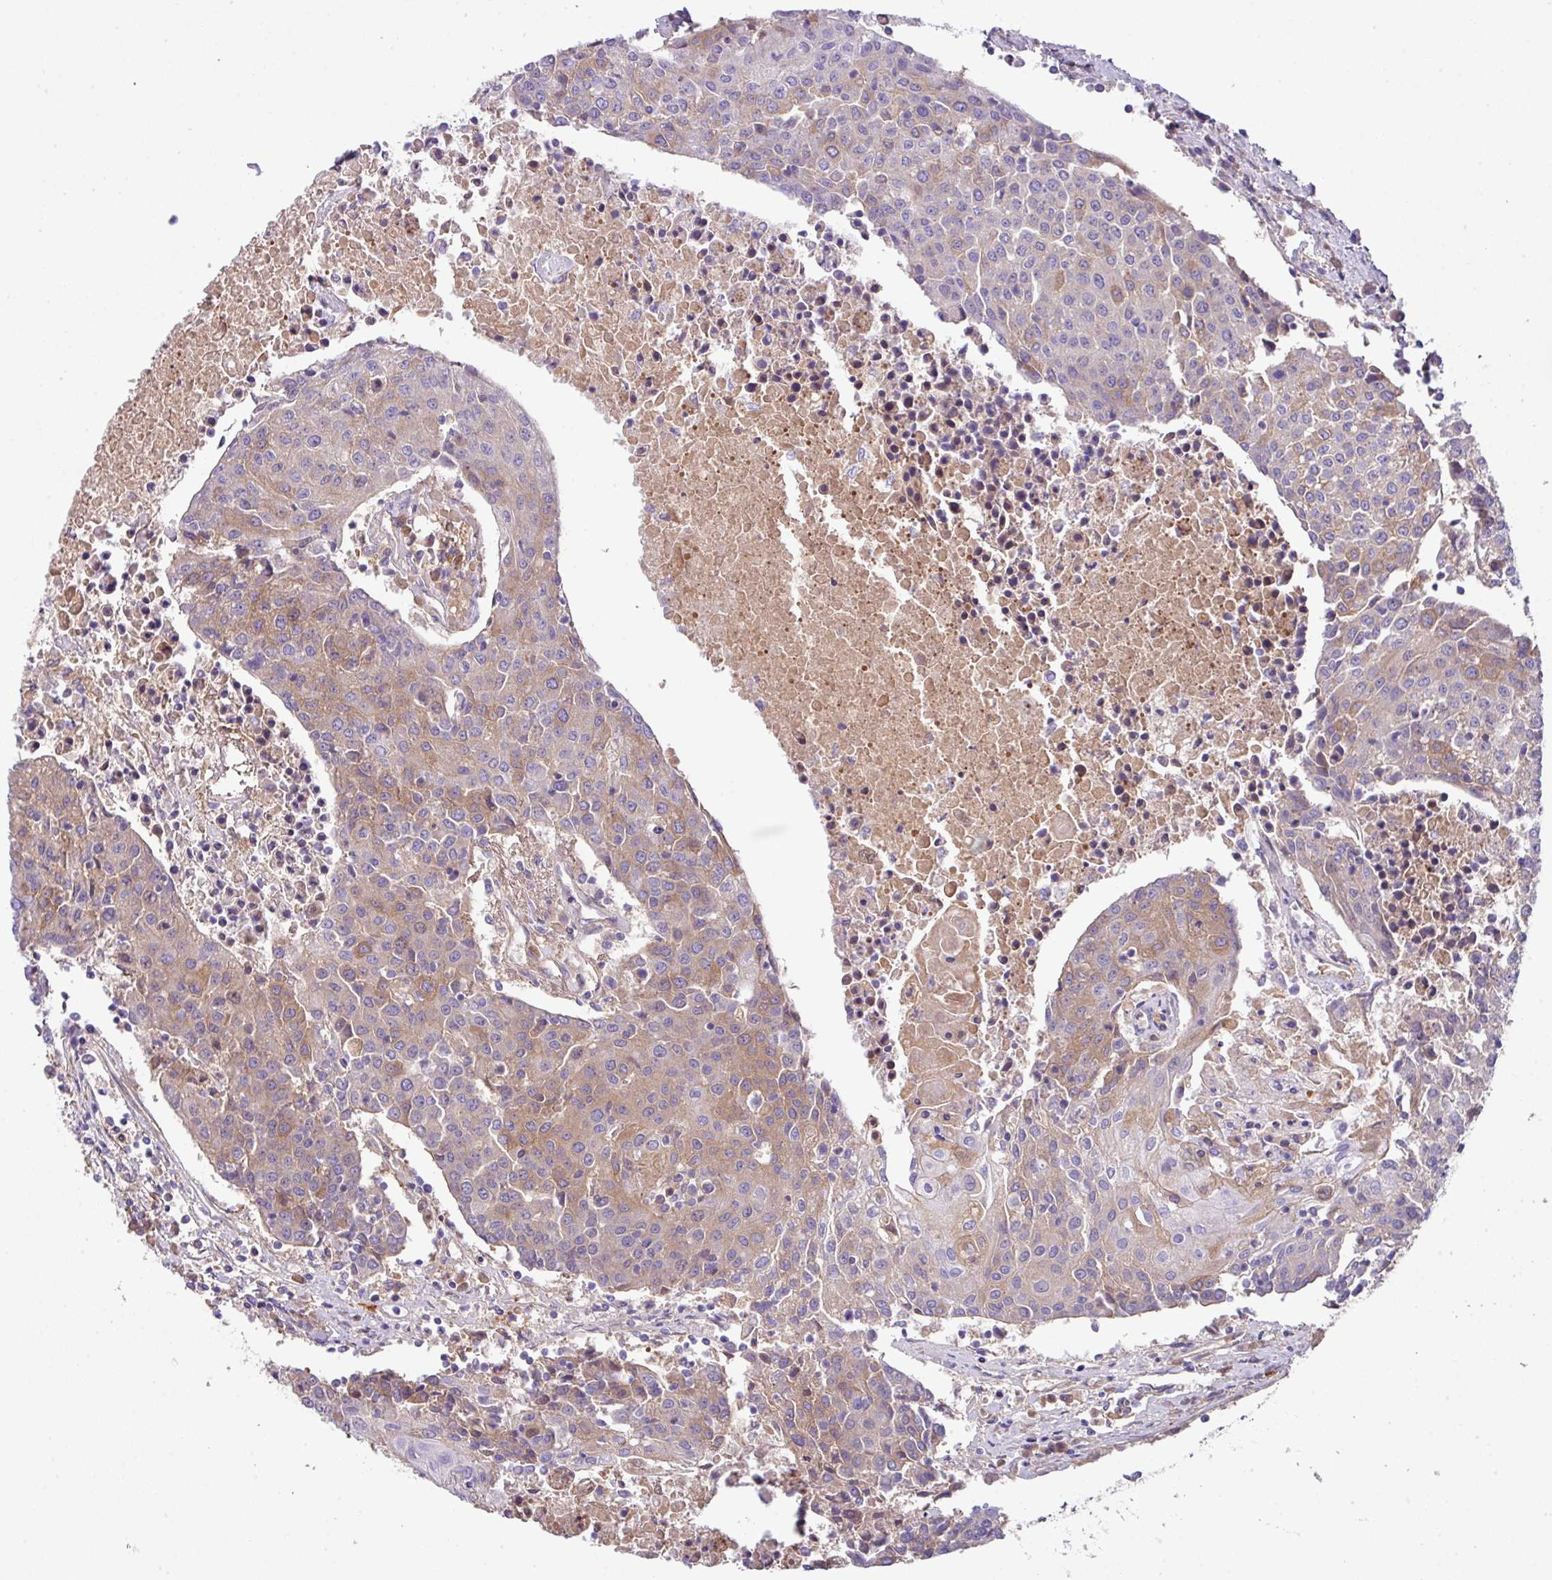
{"staining": {"intensity": "weak", "quantity": "25%-75%", "location": "cytoplasmic/membranous"}, "tissue": "urothelial cancer", "cell_type": "Tumor cells", "image_type": "cancer", "snomed": [{"axis": "morphology", "description": "Urothelial carcinoma, High grade"}, {"axis": "topography", "description": "Urinary bladder"}], "caption": "Protein expression analysis of human urothelial carcinoma (high-grade) reveals weak cytoplasmic/membranous positivity in approximately 25%-75% of tumor cells. The staining was performed using DAB (3,3'-diaminobenzidine) to visualize the protein expression in brown, while the nuclei were stained in blue with hematoxylin (Magnification: 20x).", "gene": "DNAL1", "patient": {"sex": "female", "age": 85}}